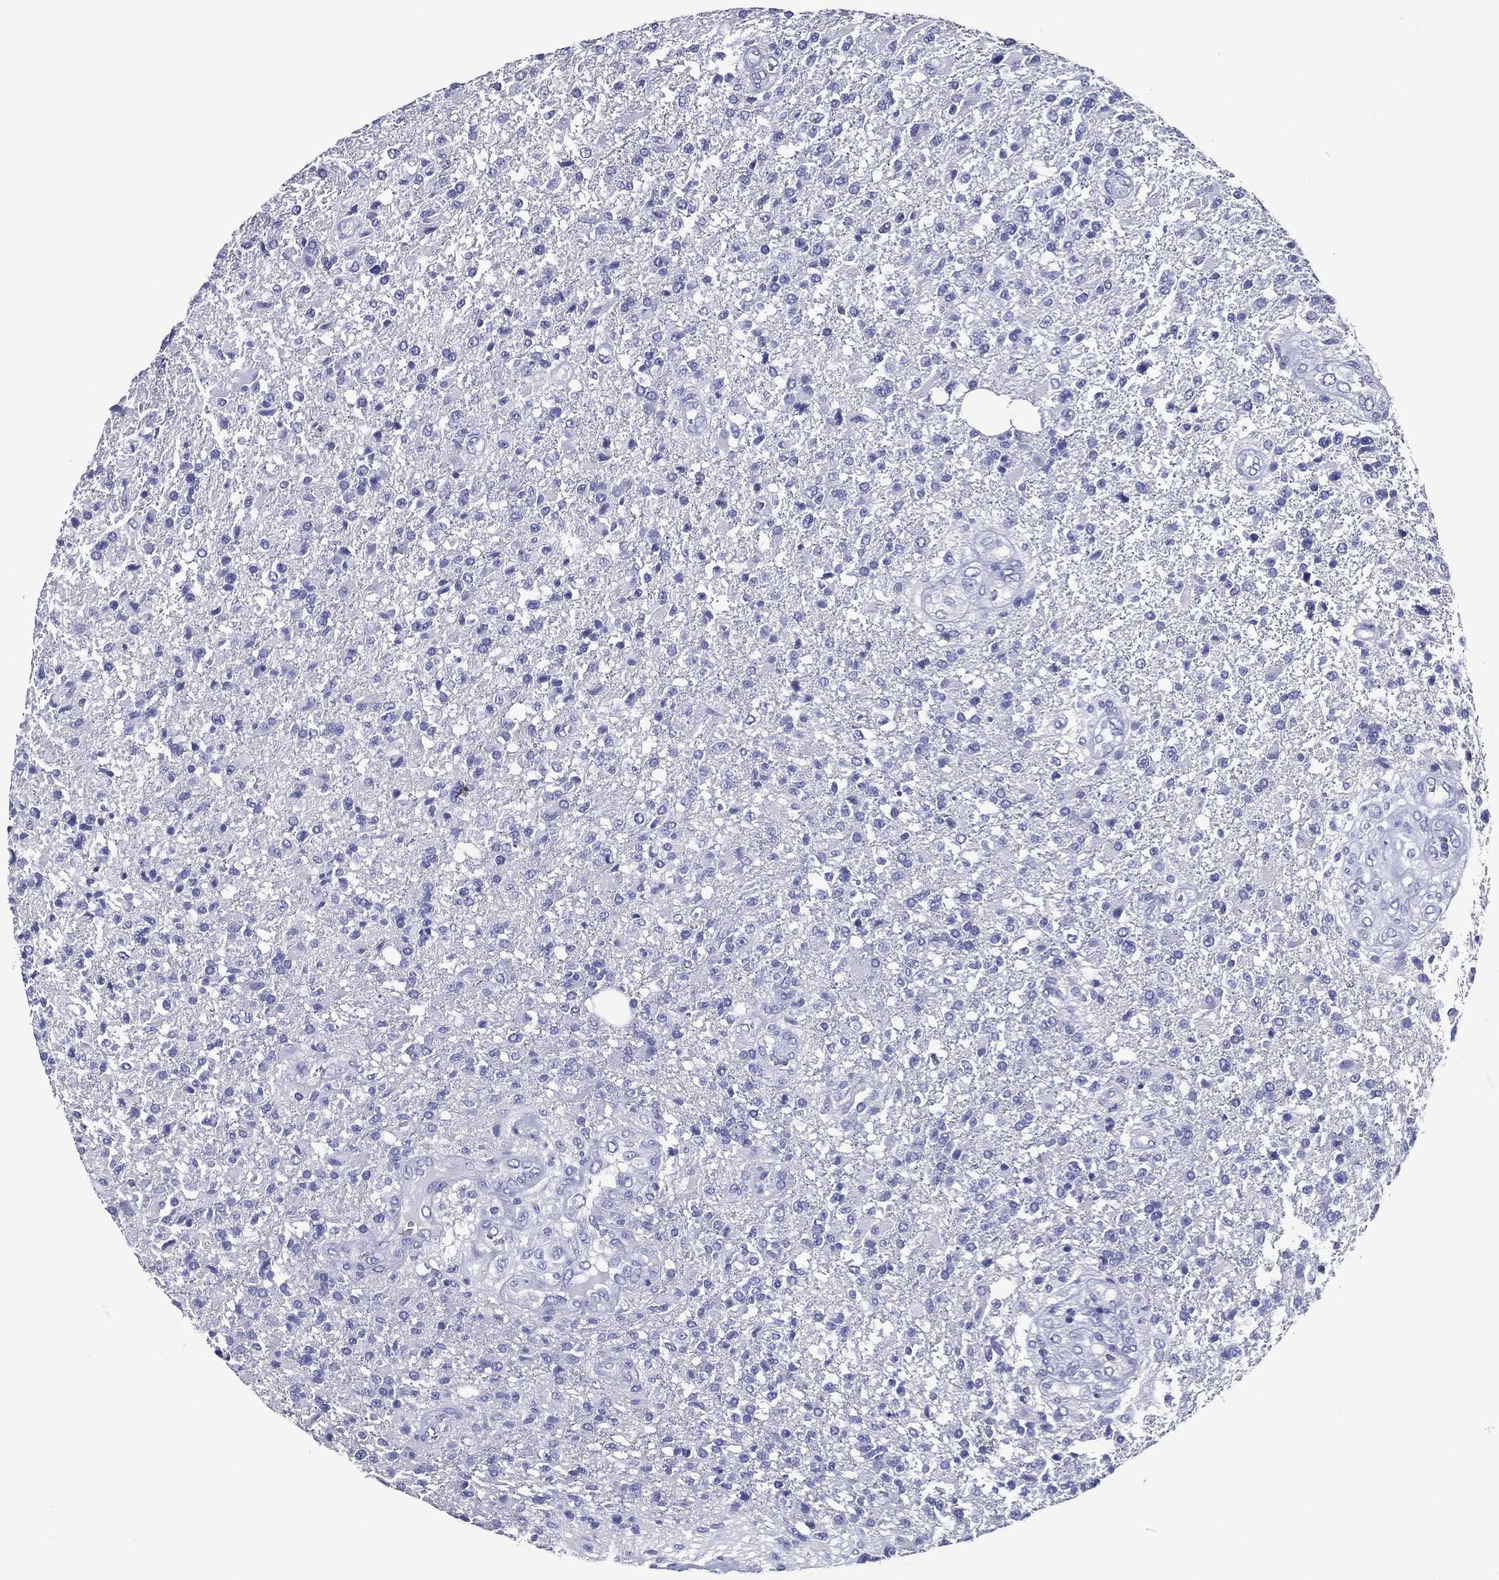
{"staining": {"intensity": "negative", "quantity": "none", "location": "none"}, "tissue": "glioma", "cell_type": "Tumor cells", "image_type": "cancer", "snomed": [{"axis": "morphology", "description": "Glioma, malignant, High grade"}, {"axis": "topography", "description": "Brain"}], "caption": "Tumor cells show no significant protein staining in malignant high-grade glioma.", "gene": "ACE2", "patient": {"sex": "male", "age": 56}}